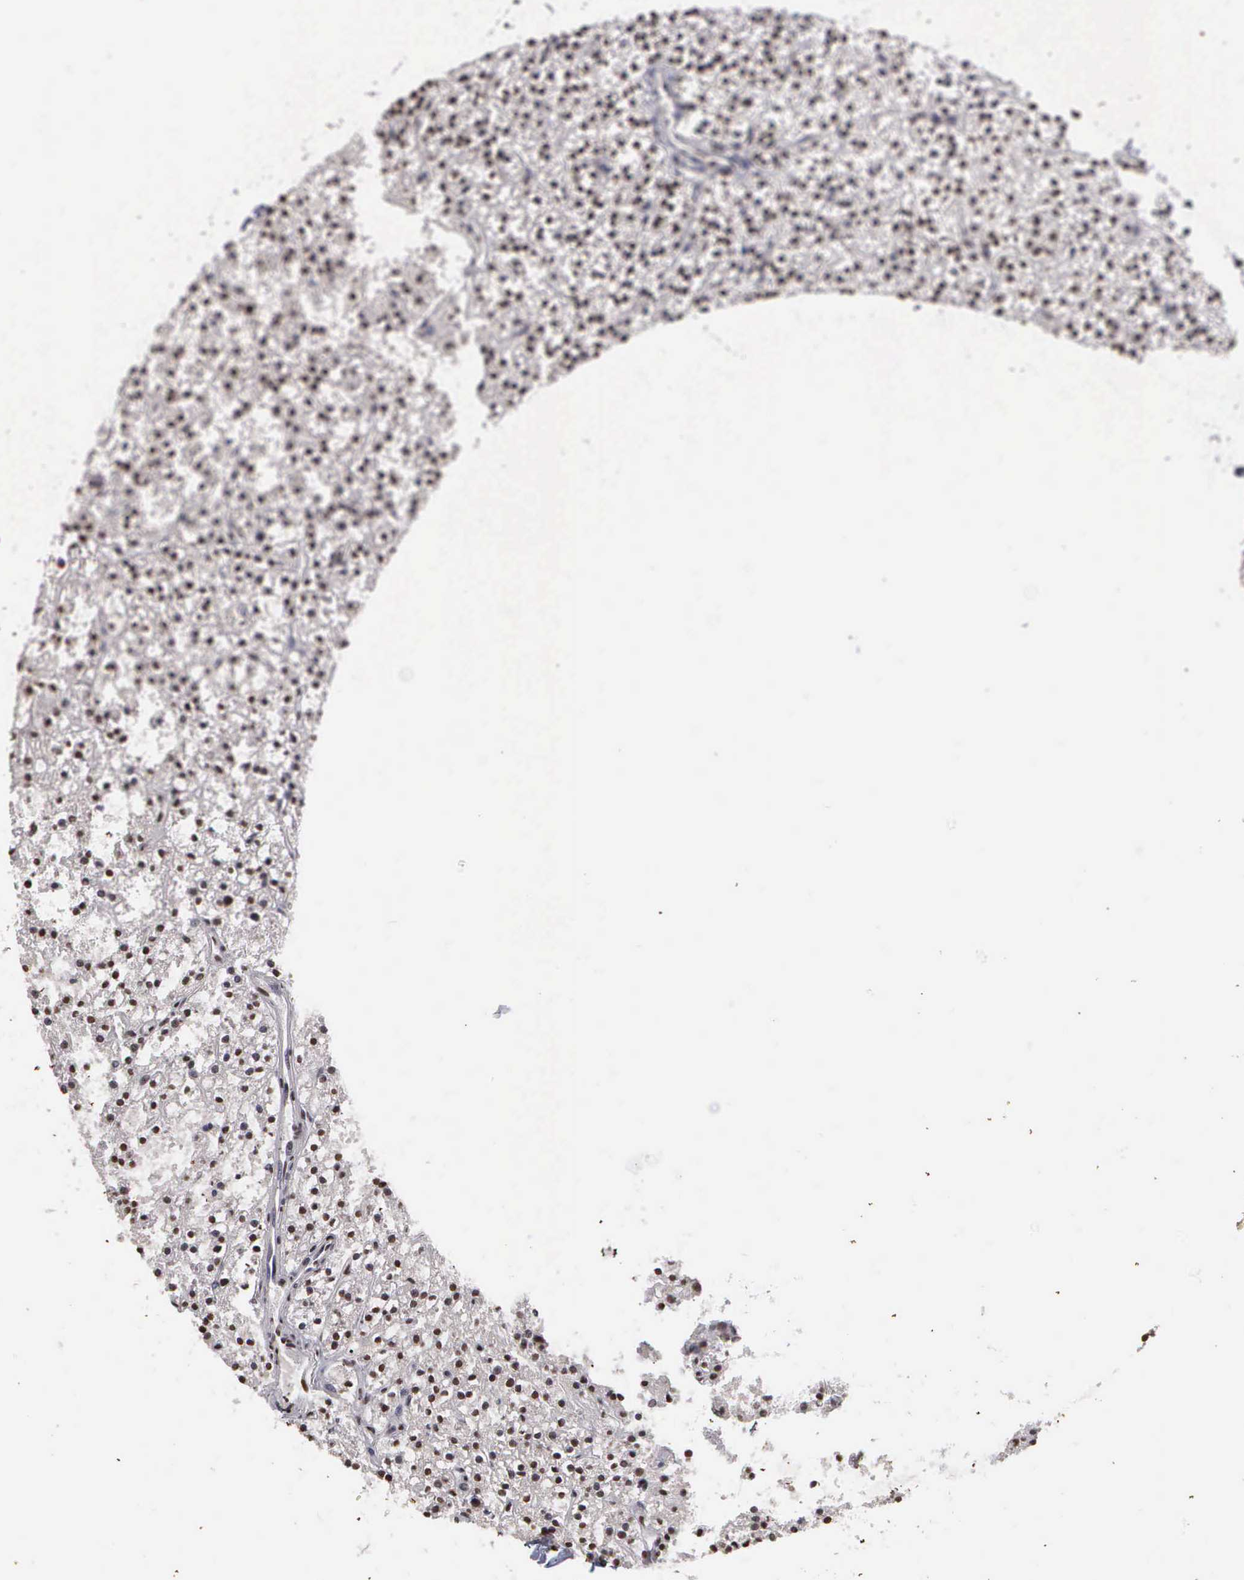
{"staining": {"intensity": "strong", "quantity": ">75%", "location": "nuclear"}, "tissue": "parathyroid gland", "cell_type": "Glandular cells", "image_type": "normal", "snomed": [{"axis": "morphology", "description": "Normal tissue, NOS"}, {"axis": "topography", "description": "Parathyroid gland"}], "caption": "IHC histopathology image of normal parathyroid gland stained for a protein (brown), which shows high levels of strong nuclear positivity in about >75% of glandular cells.", "gene": "KIAA0586", "patient": {"sex": "female", "age": 74}}